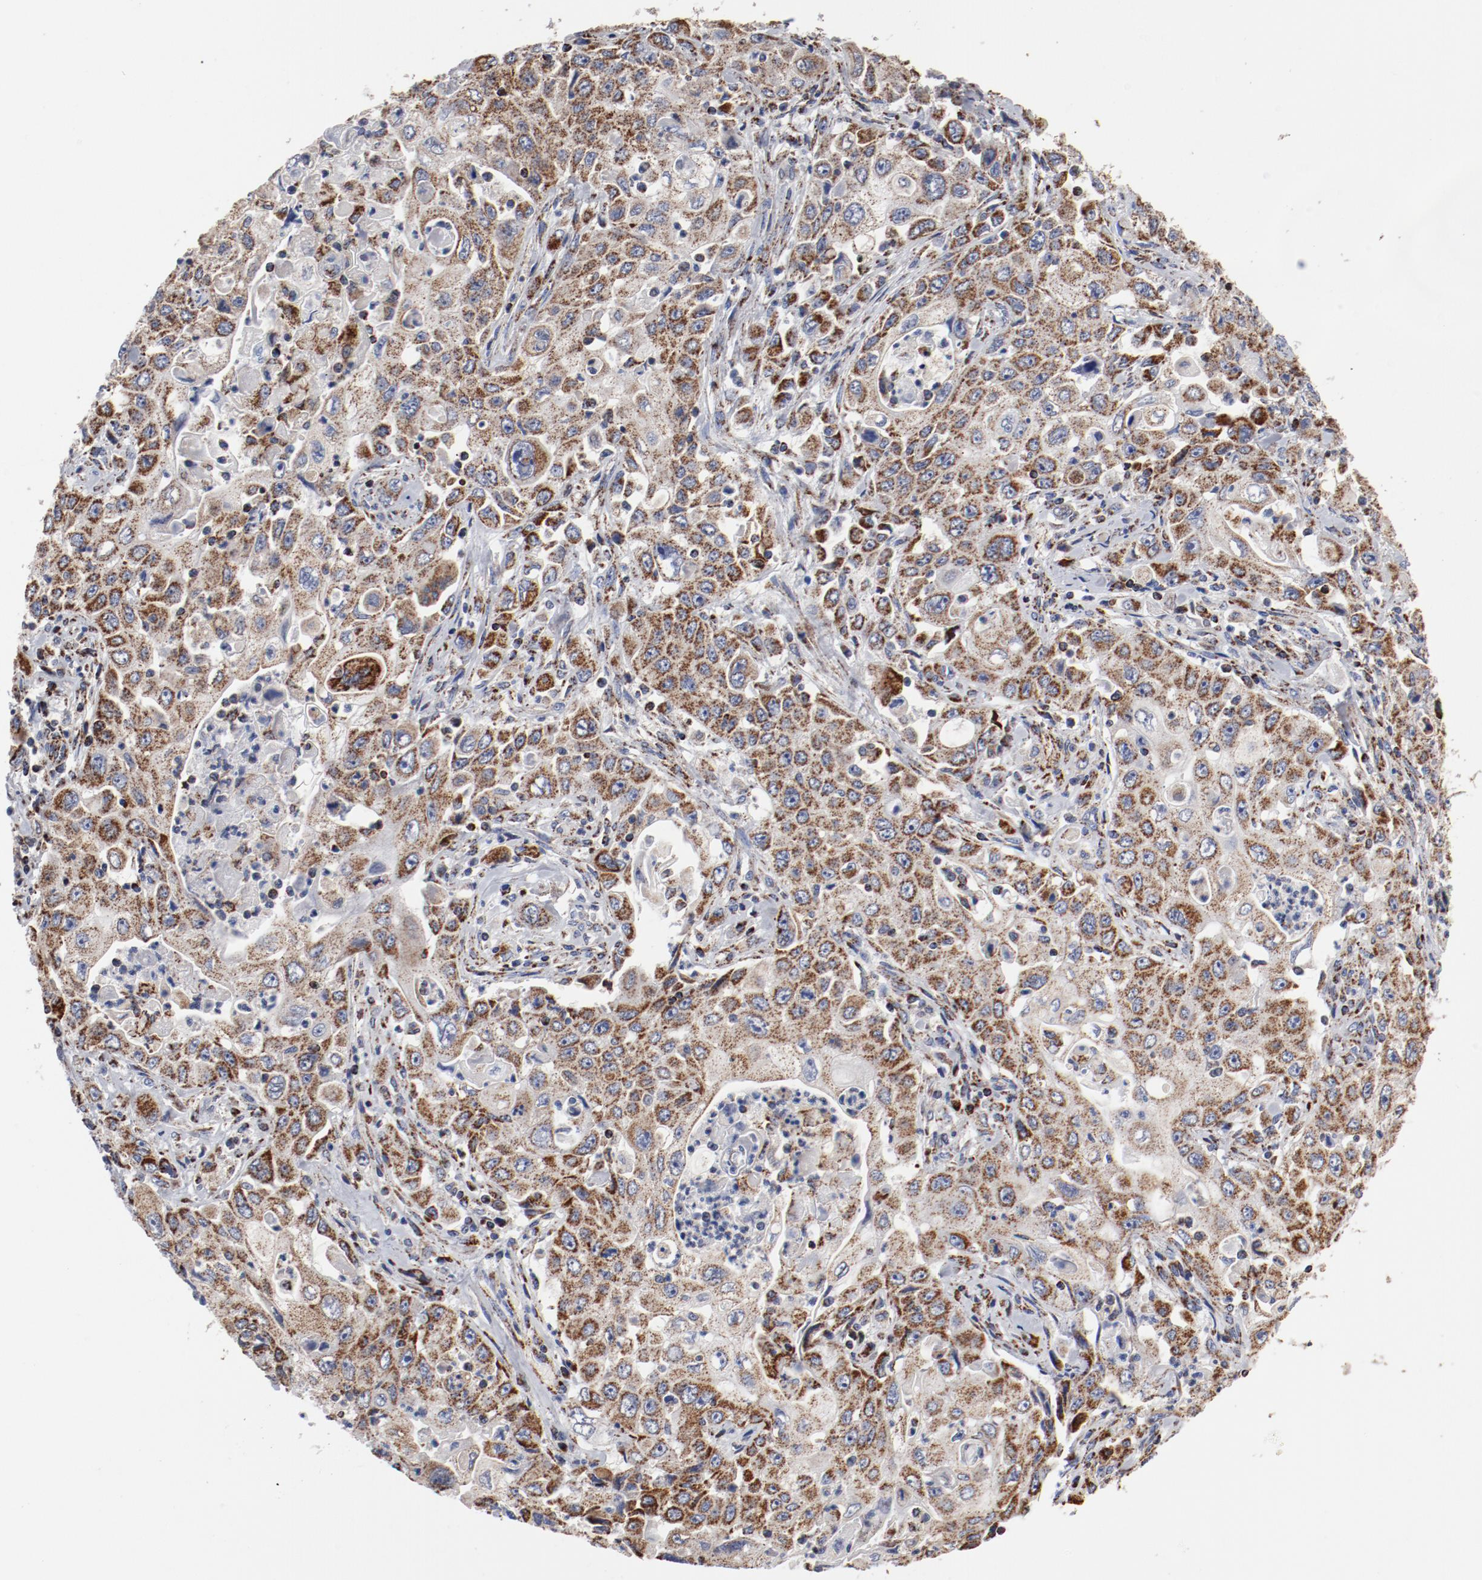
{"staining": {"intensity": "moderate", "quantity": ">75%", "location": "cytoplasmic/membranous"}, "tissue": "pancreatic cancer", "cell_type": "Tumor cells", "image_type": "cancer", "snomed": [{"axis": "morphology", "description": "Adenocarcinoma, NOS"}, {"axis": "topography", "description": "Pancreas"}], "caption": "Approximately >75% of tumor cells in human pancreatic cancer show moderate cytoplasmic/membranous protein expression as visualized by brown immunohistochemical staining.", "gene": "NDUFV2", "patient": {"sex": "male", "age": 70}}